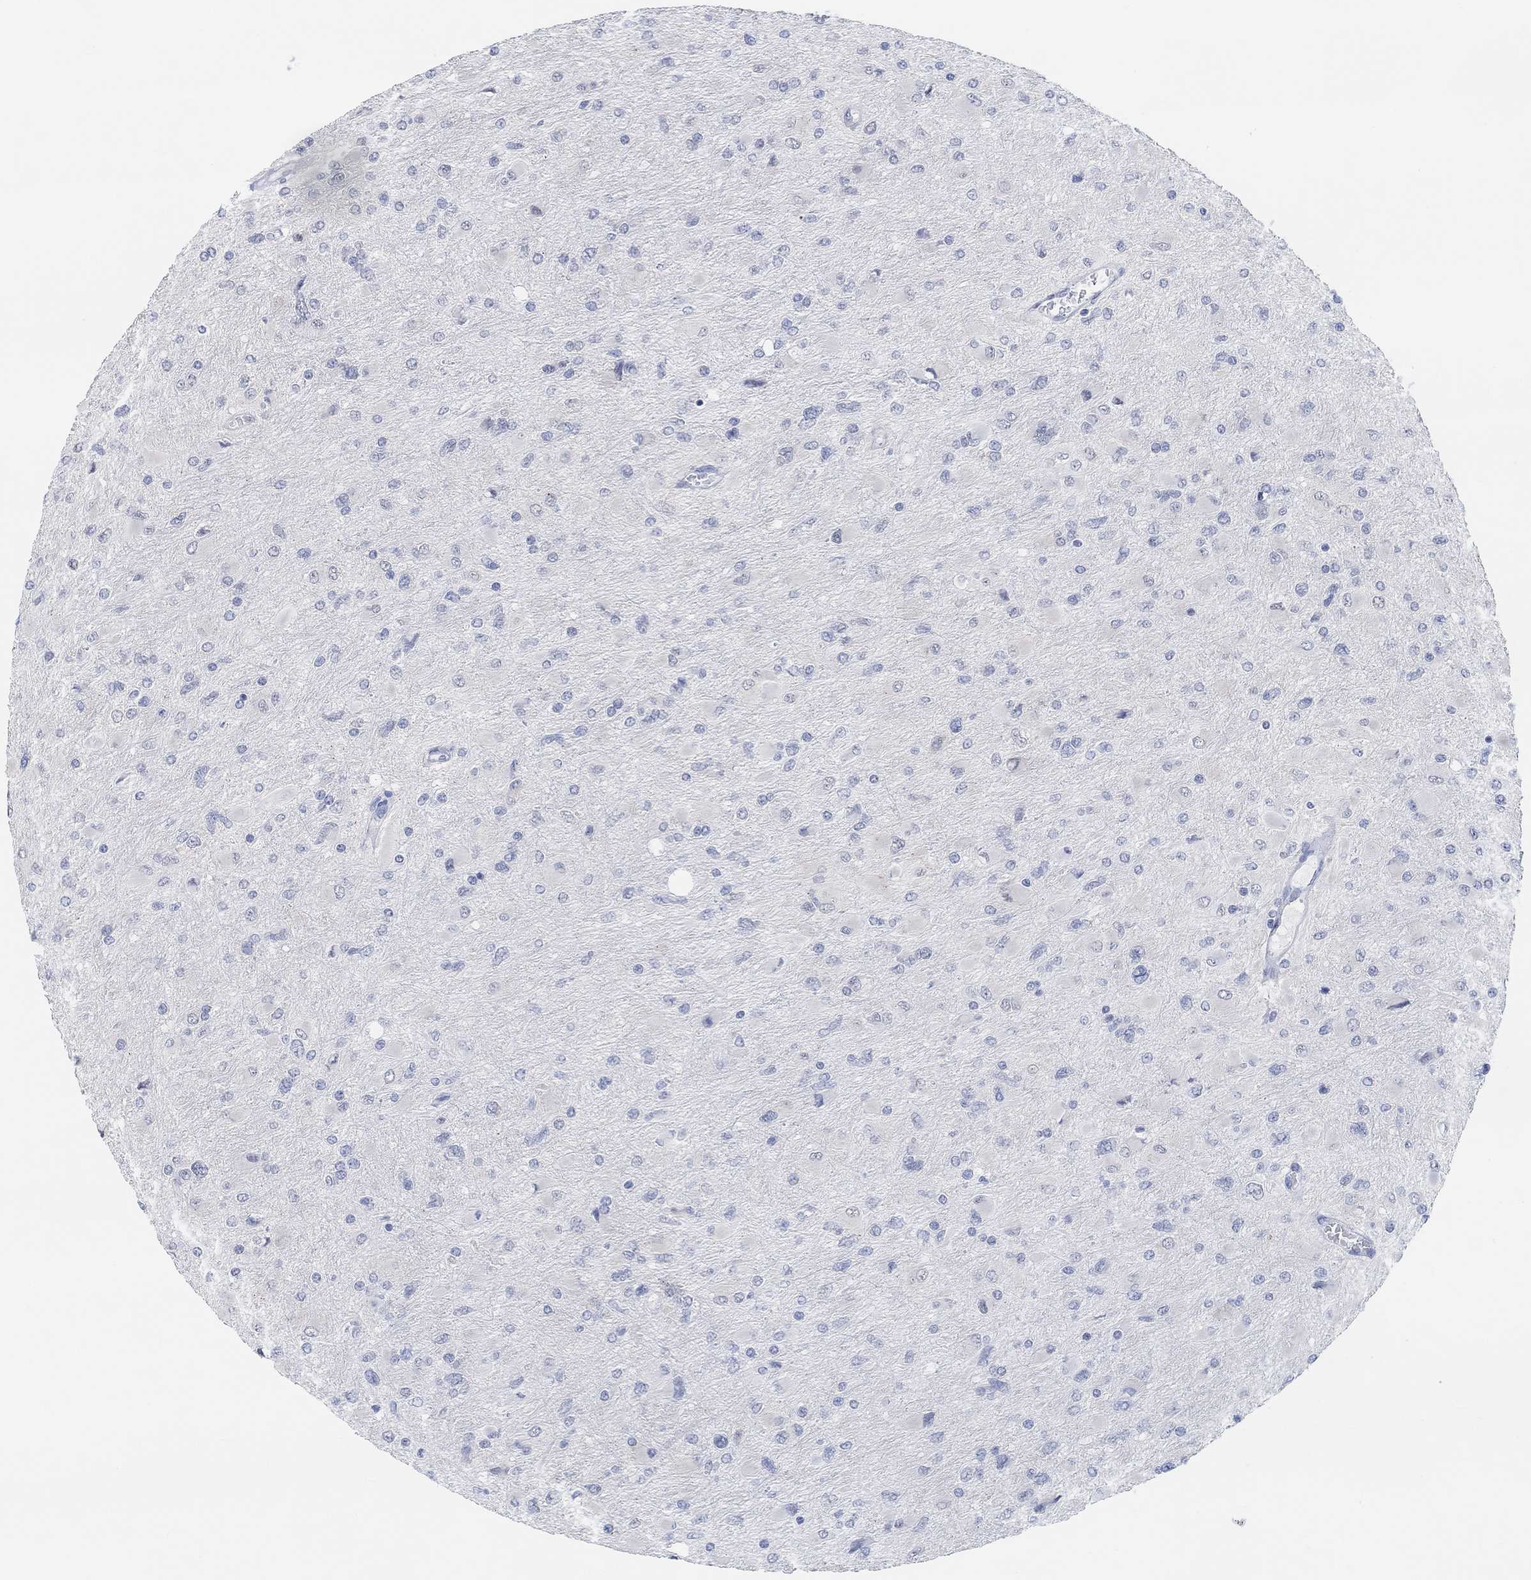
{"staining": {"intensity": "negative", "quantity": "none", "location": "none"}, "tissue": "glioma", "cell_type": "Tumor cells", "image_type": "cancer", "snomed": [{"axis": "morphology", "description": "Glioma, malignant, High grade"}, {"axis": "topography", "description": "Cerebral cortex"}], "caption": "Protein analysis of high-grade glioma (malignant) shows no significant positivity in tumor cells.", "gene": "MUC1", "patient": {"sex": "female", "age": 36}}